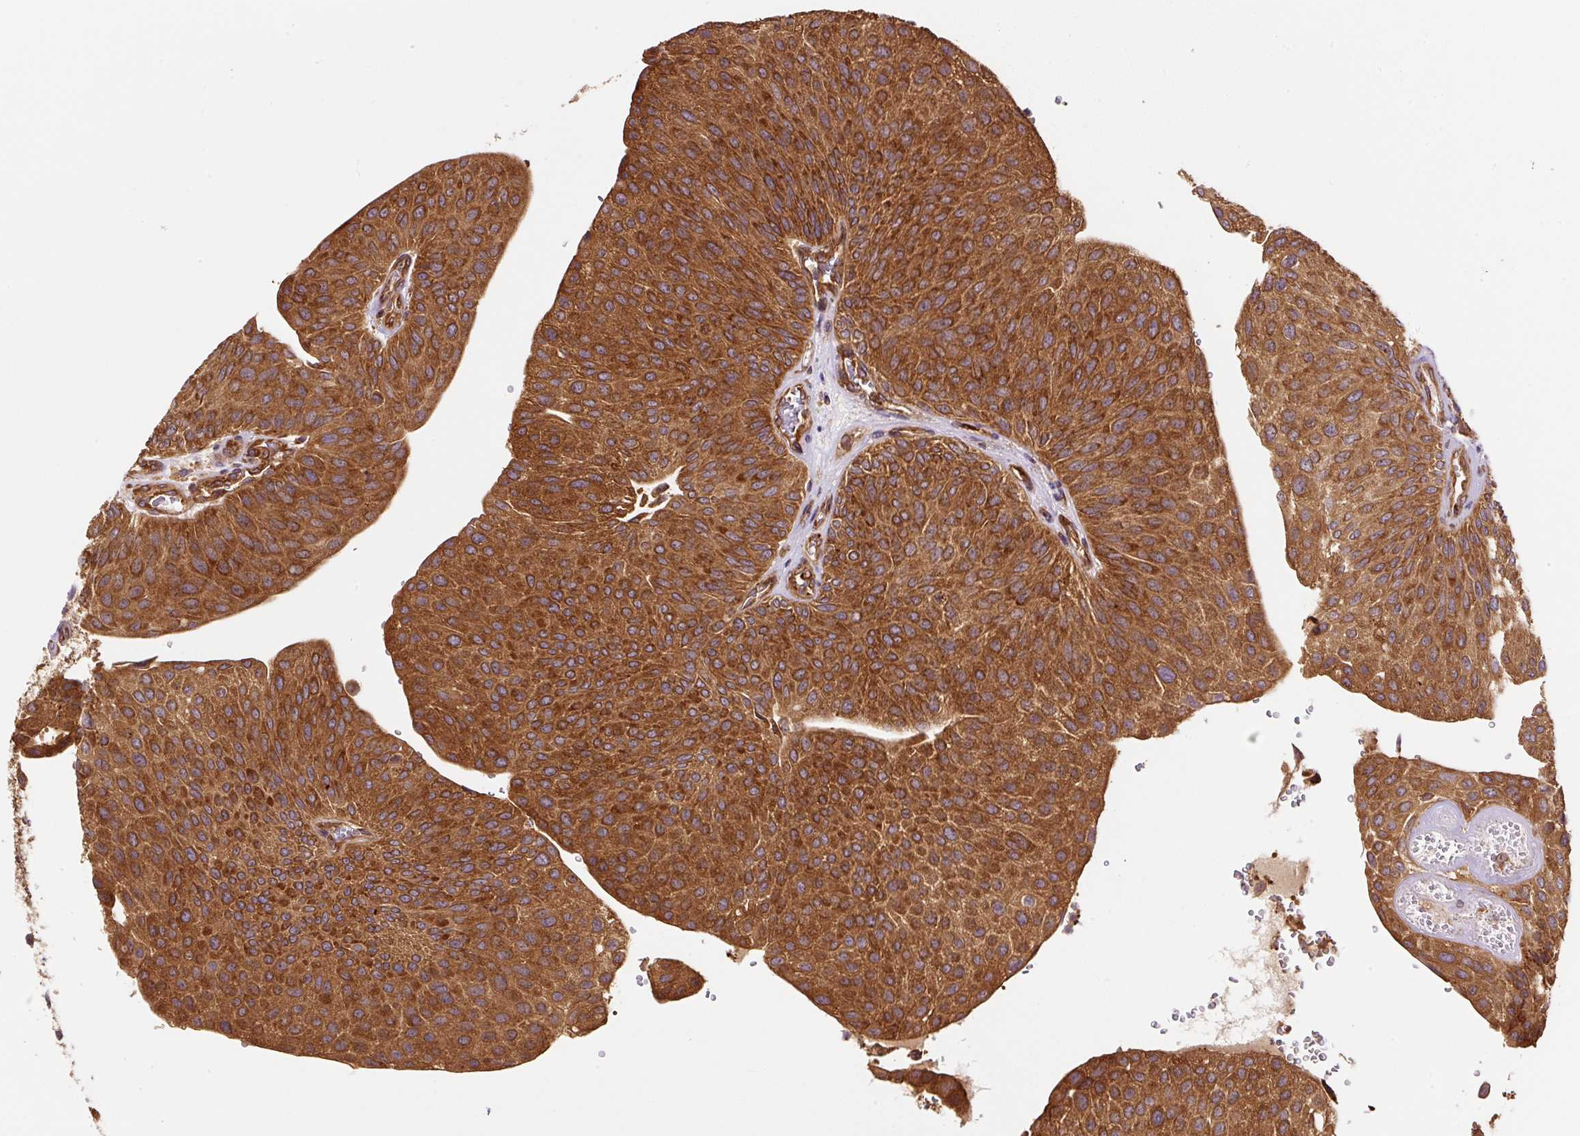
{"staining": {"intensity": "strong", "quantity": ">75%", "location": "cytoplasmic/membranous"}, "tissue": "urothelial cancer", "cell_type": "Tumor cells", "image_type": "cancer", "snomed": [{"axis": "morphology", "description": "Urothelial carcinoma, NOS"}, {"axis": "topography", "description": "Urinary bladder"}], "caption": "Urothelial cancer was stained to show a protein in brown. There is high levels of strong cytoplasmic/membranous staining in about >75% of tumor cells.", "gene": "EIF2S2", "patient": {"sex": "male", "age": 67}}